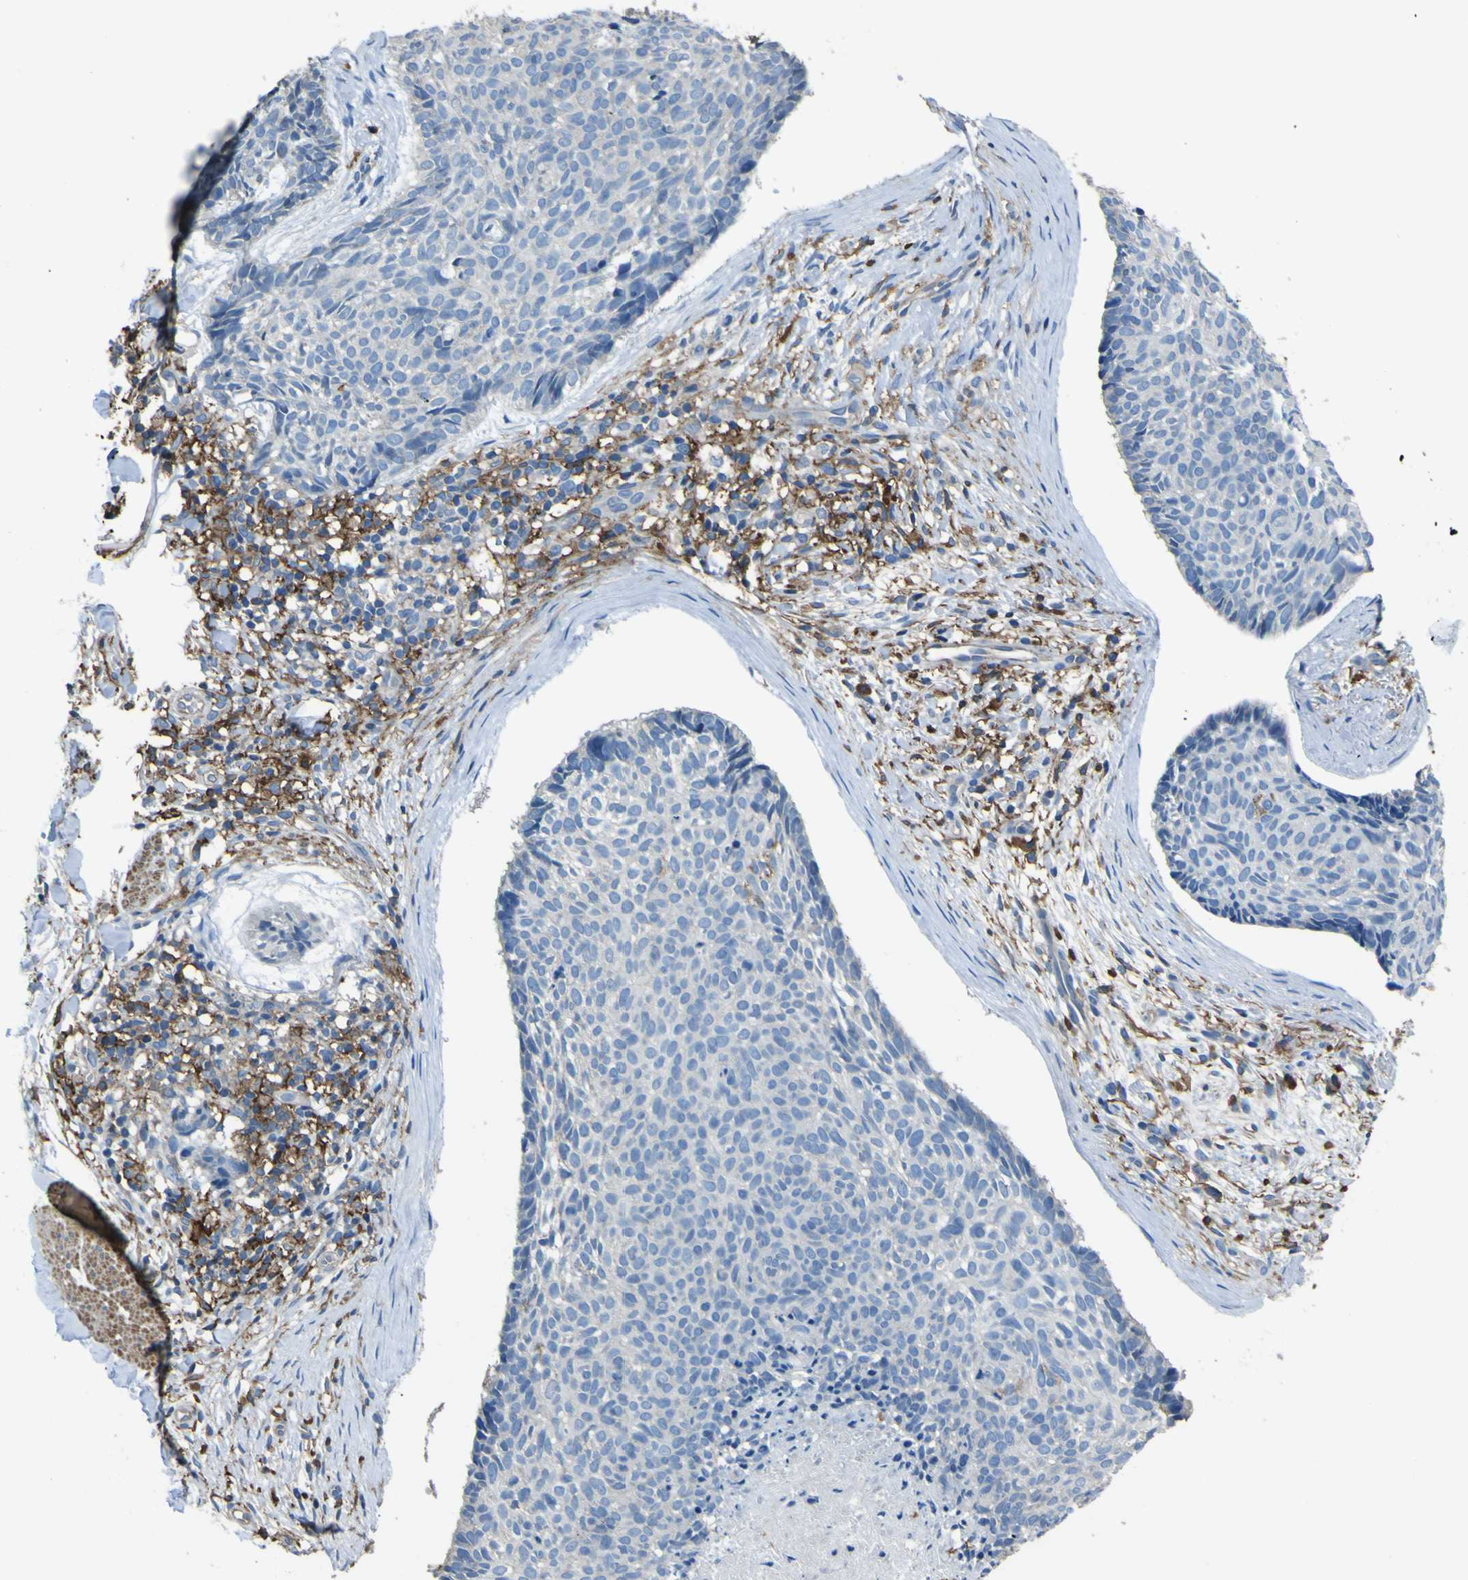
{"staining": {"intensity": "negative", "quantity": "none", "location": "none"}, "tissue": "skin cancer", "cell_type": "Tumor cells", "image_type": "cancer", "snomed": [{"axis": "morphology", "description": "Normal tissue, NOS"}, {"axis": "morphology", "description": "Basal cell carcinoma"}, {"axis": "topography", "description": "Skin"}], "caption": "The photomicrograph shows no significant expression in tumor cells of skin cancer (basal cell carcinoma).", "gene": "LAIR1", "patient": {"sex": "female", "age": 56}}